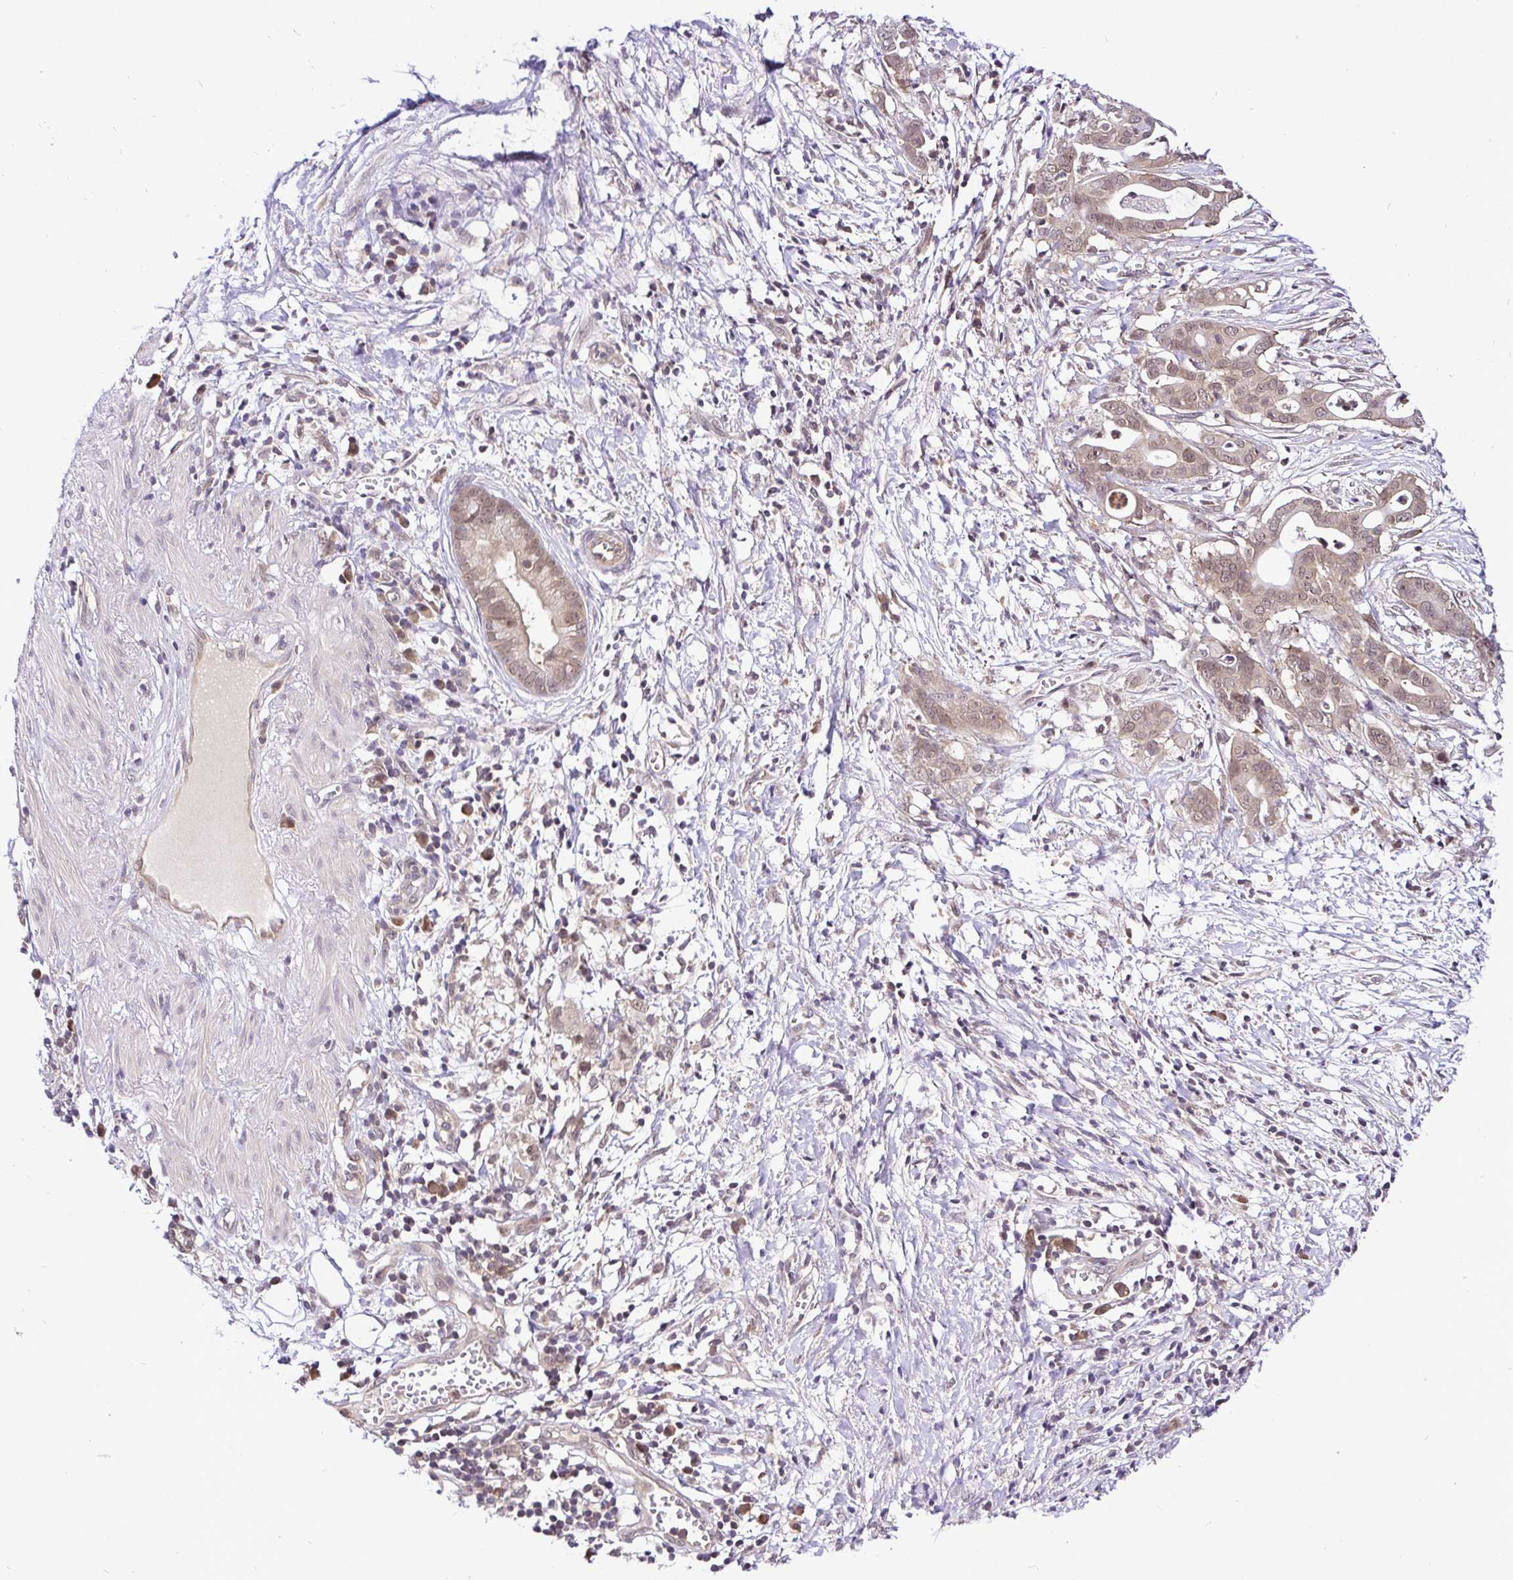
{"staining": {"intensity": "moderate", "quantity": "25%-75%", "location": "cytoplasmic/membranous,nuclear"}, "tissue": "pancreatic cancer", "cell_type": "Tumor cells", "image_type": "cancer", "snomed": [{"axis": "morphology", "description": "Adenocarcinoma, NOS"}, {"axis": "topography", "description": "Pancreas"}], "caption": "The image demonstrates immunohistochemical staining of pancreatic adenocarcinoma. There is moderate cytoplasmic/membranous and nuclear positivity is appreciated in about 25%-75% of tumor cells.", "gene": "UBE2M", "patient": {"sex": "male", "age": 61}}